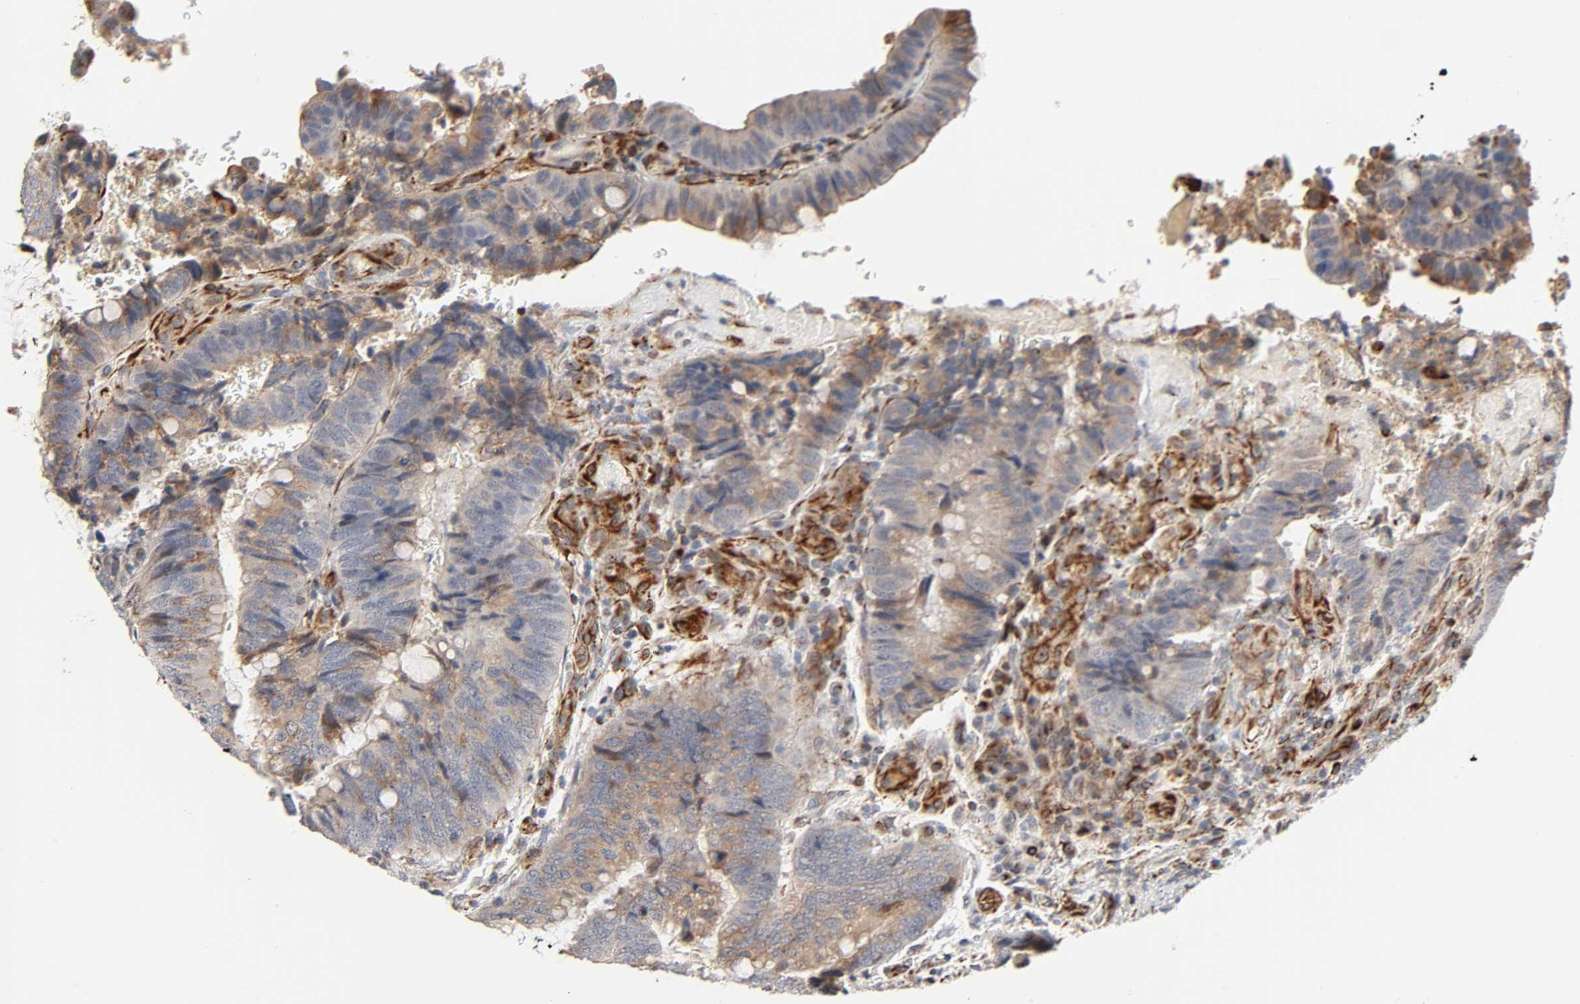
{"staining": {"intensity": "weak", "quantity": ">75%", "location": "cytoplasmic/membranous"}, "tissue": "colorectal cancer", "cell_type": "Tumor cells", "image_type": "cancer", "snomed": [{"axis": "morphology", "description": "Normal tissue, NOS"}, {"axis": "morphology", "description": "Adenocarcinoma, NOS"}, {"axis": "topography", "description": "Rectum"}, {"axis": "topography", "description": "Peripheral nerve tissue"}], "caption": "Immunohistochemical staining of human adenocarcinoma (colorectal) exhibits low levels of weak cytoplasmic/membranous staining in approximately >75% of tumor cells.", "gene": "REEP6", "patient": {"sex": "male", "age": 92}}